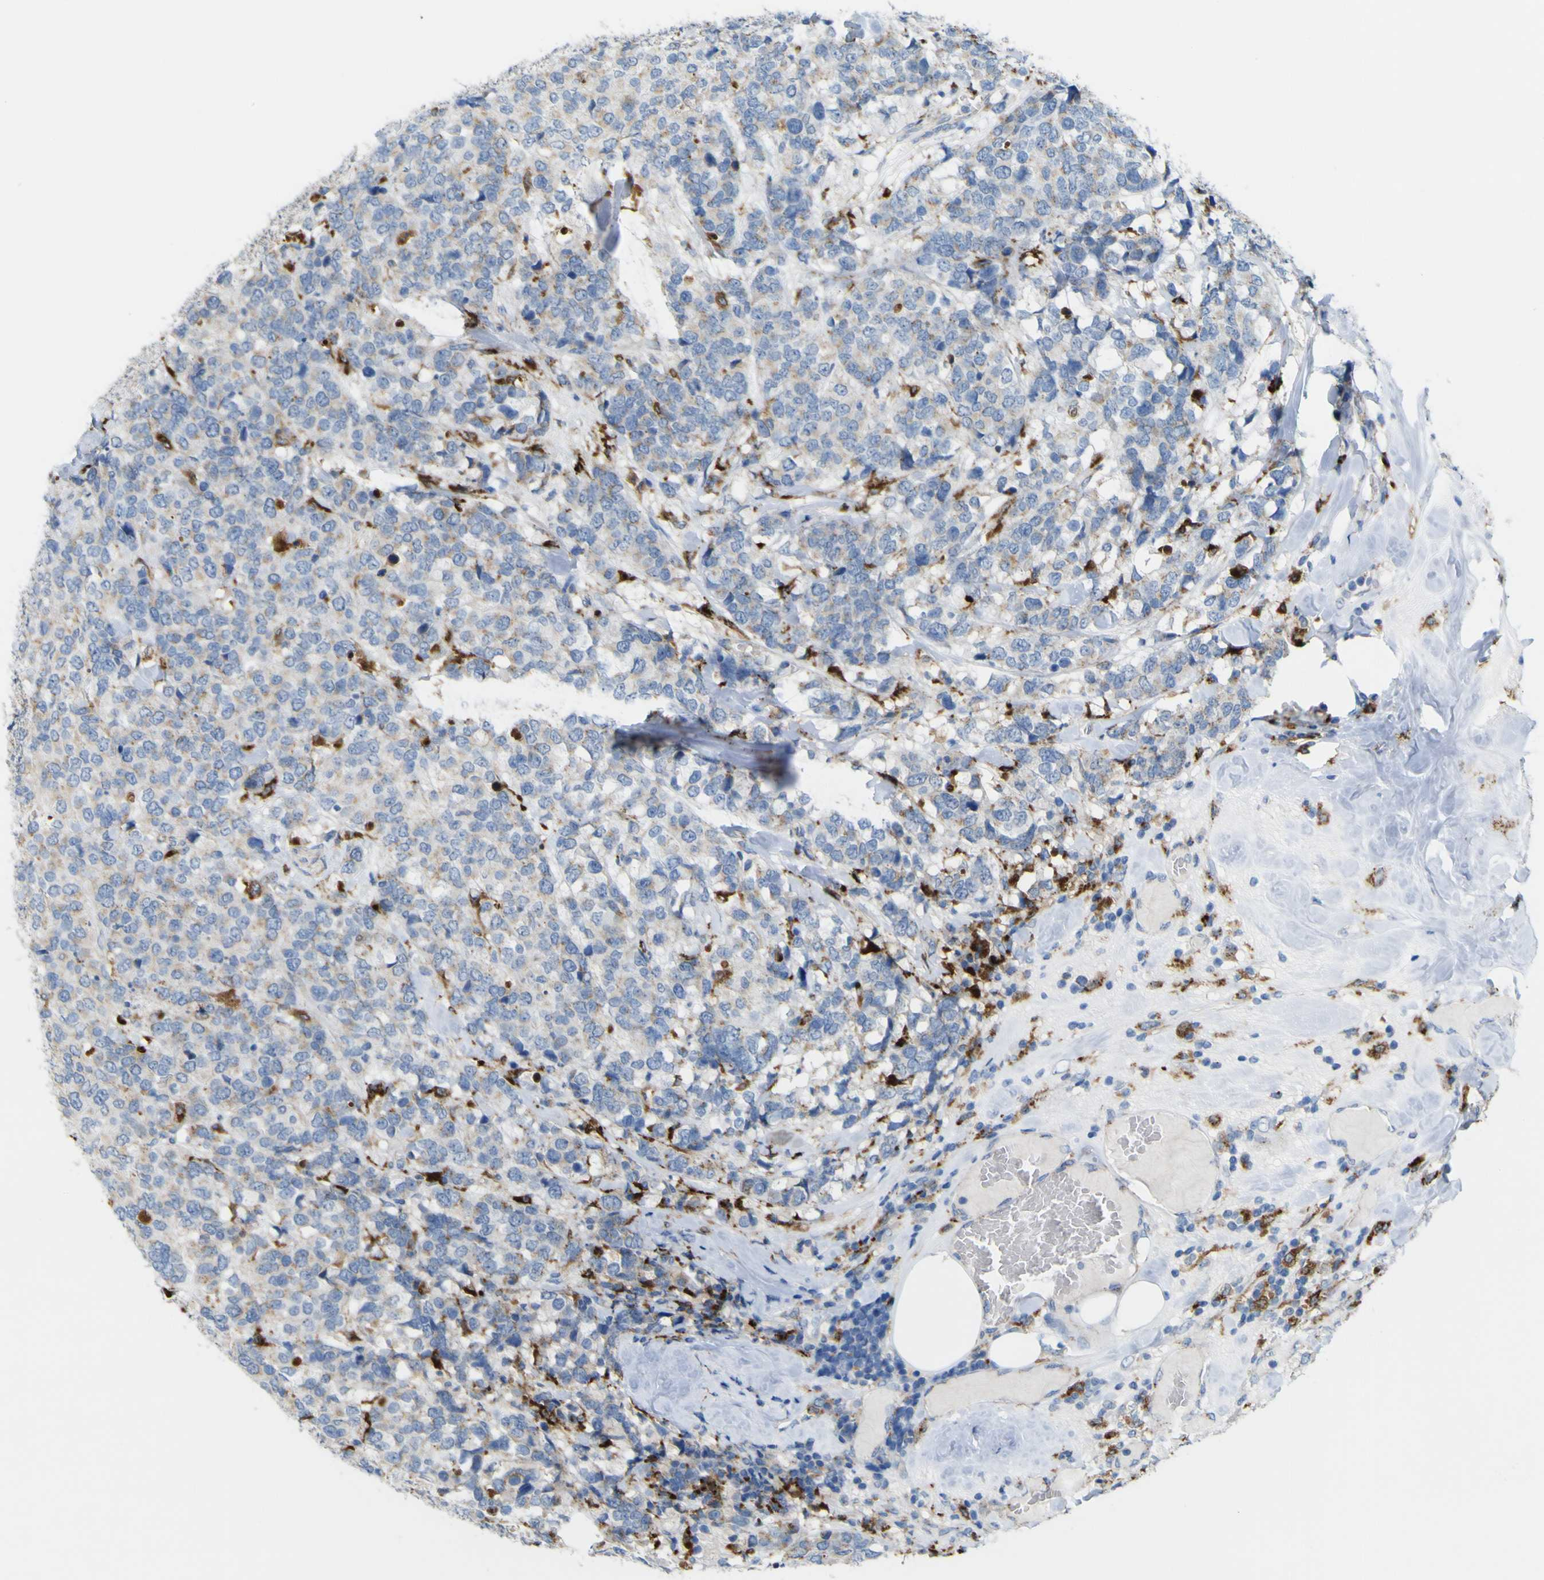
{"staining": {"intensity": "weak", "quantity": "25%-75%", "location": "cytoplasmic/membranous"}, "tissue": "breast cancer", "cell_type": "Tumor cells", "image_type": "cancer", "snomed": [{"axis": "morphology", "description": "Lobular carcinoma"}, {"axis": "topography", "description": "Breast"}], "caption": "Breast cancer (lobular carcinoma) tissue reveals weak cytoplasmic/membranous expression in about 25%-75% of tumor cells, visualized by immunohistochemistry. Using DAB (3,3'-diaminobenzidine) (brown) and hematoxylin (blue) stains, captured at high magnification using brightfield microscopy.", "gene": "PLD3", "patient": {"sex": "female", "age": 59}}